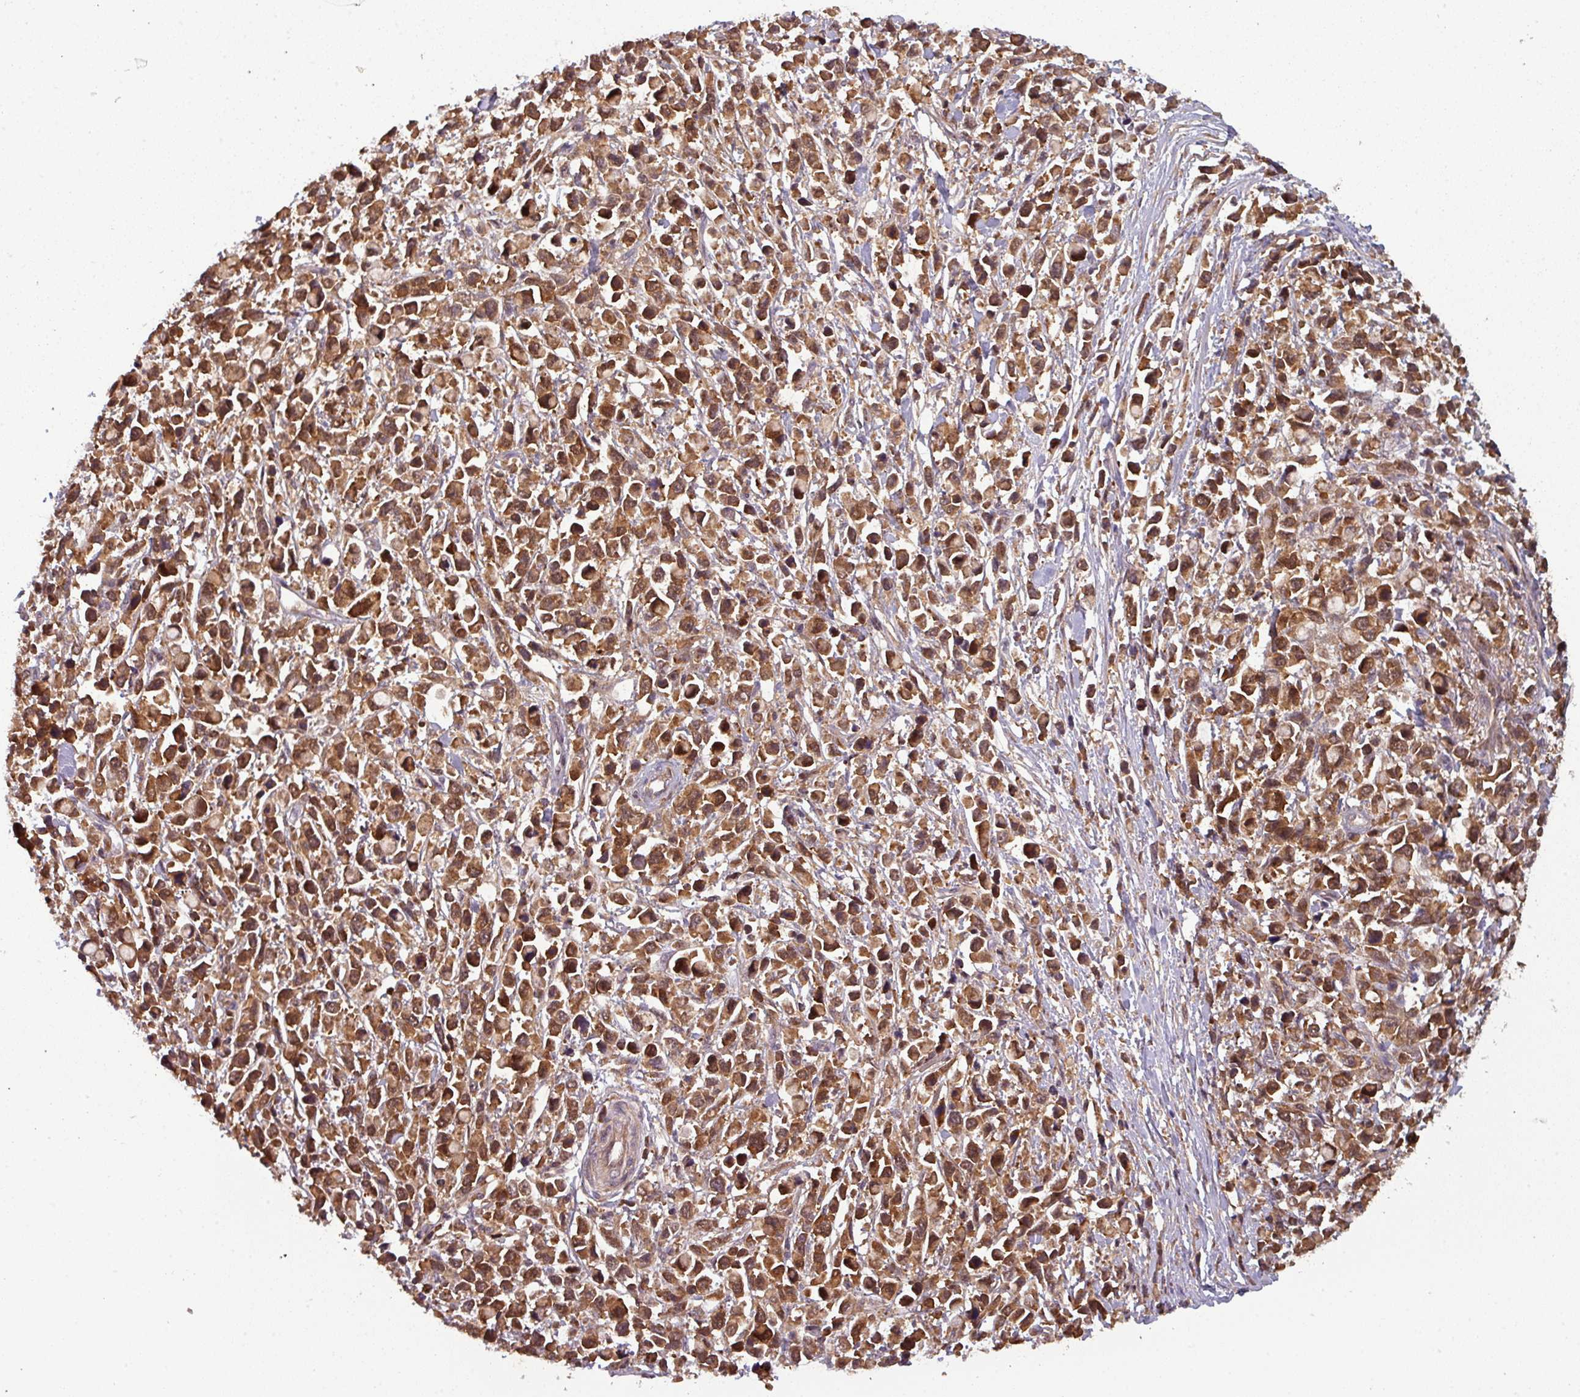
{"staining": {"intensity": "strong", "quantity": ">75%", "location": "cytoplasmic/membranous,nuclear"}, "tissue": "stomach cancer", "cell_type": "Tumor cells", "image_type": "cancer", "snomed": [{"axis": "morphology", "description": "Adenocarcinoma, NOS"}, {"axis": "topography", "description": "Stomach"}], "caption": "Adenocarcinoma (stomach) was stained to show a protein in brown. There is high levels of strong cytoplasmic/membranous and nuclear staining in about >75% of tumor cells.", "gene": "GSKIP", "patient": {"sex": "female", "age": 81}}